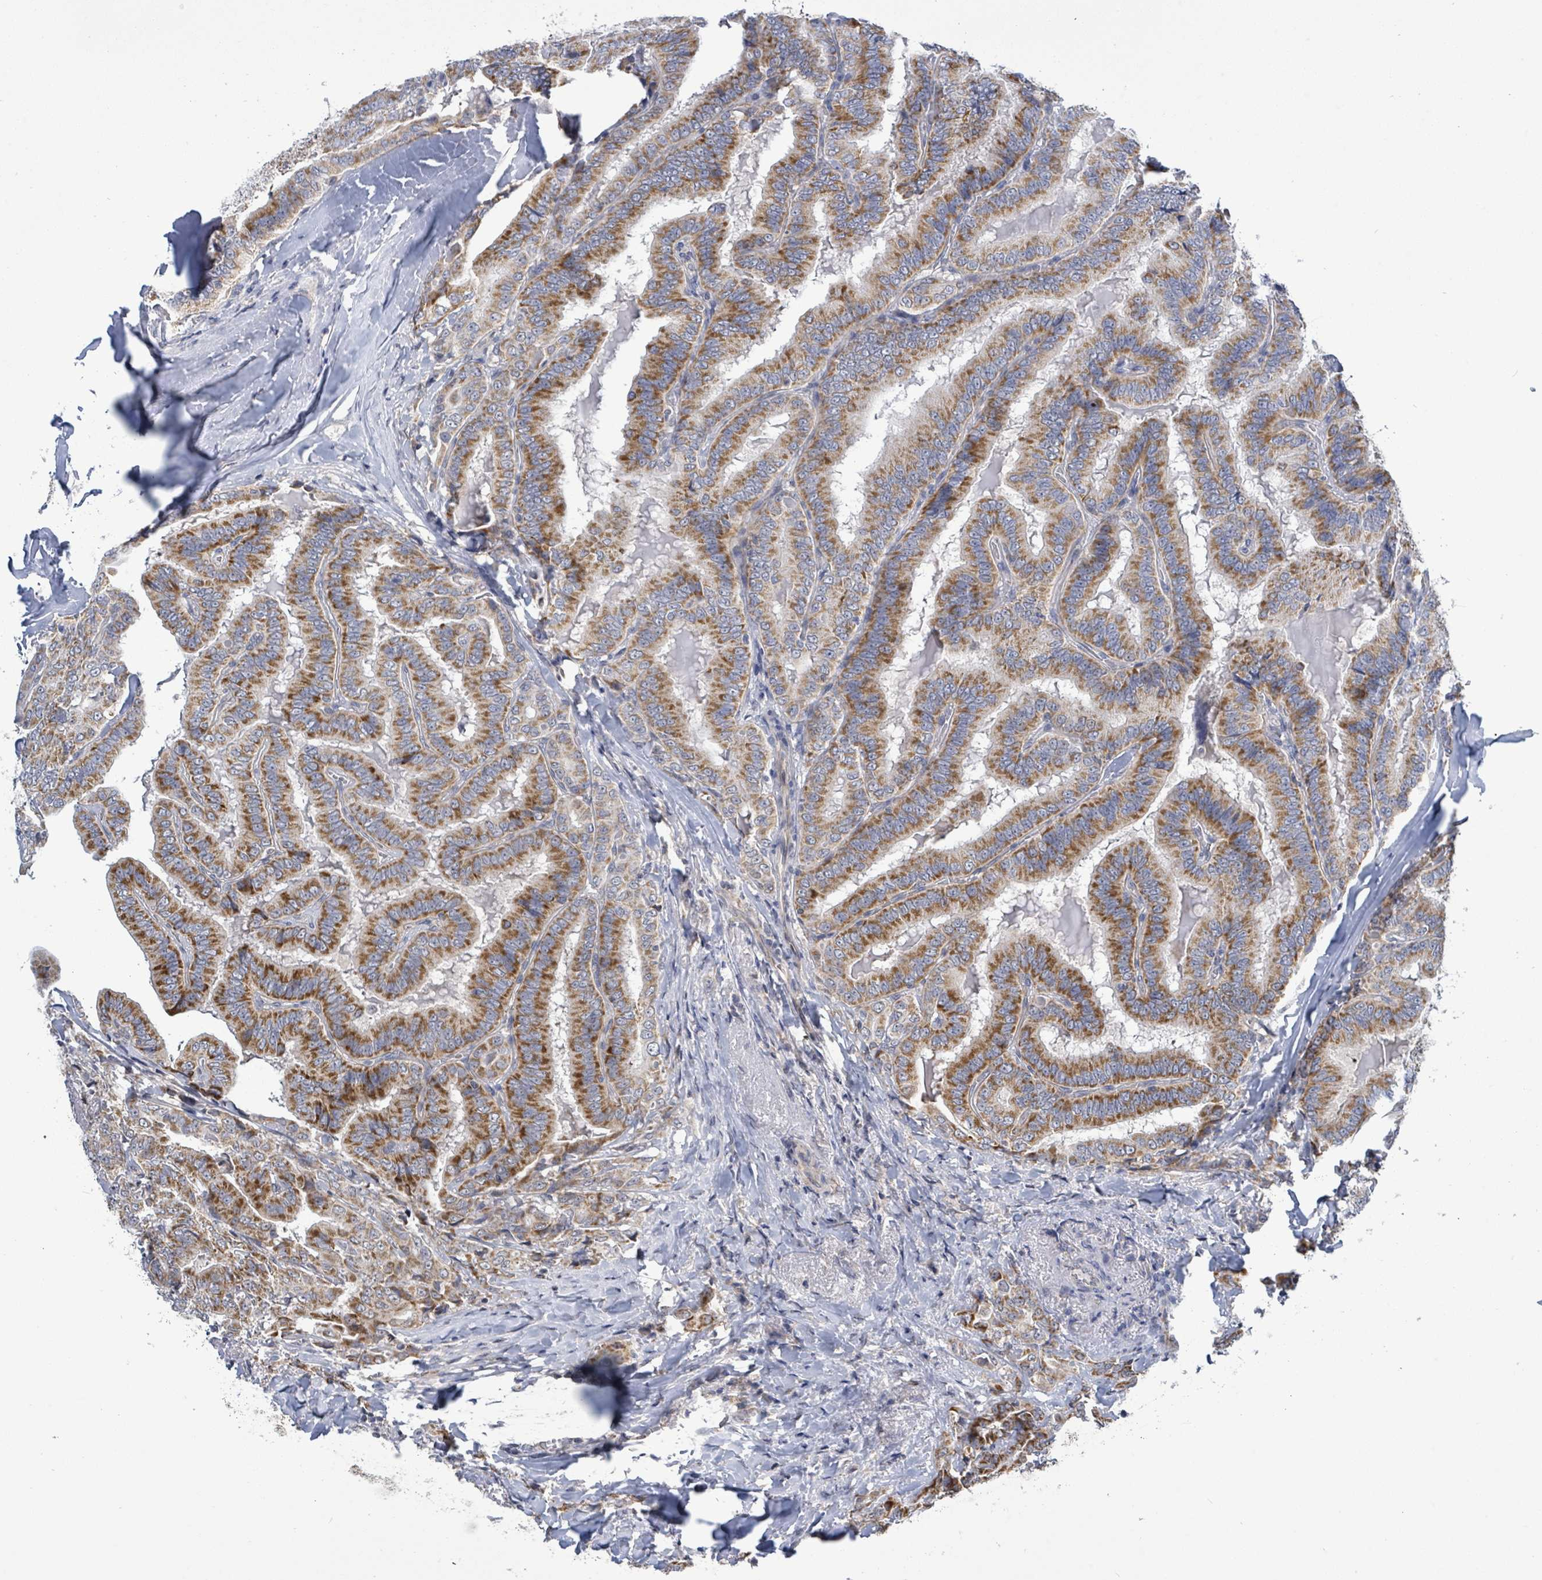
{"staining": {"intensity": "strong", "quantity": ">75%", "location": "cytoplasmic/membranous"}, "tissue": "thyroid cancer", "cell_type": "Tumor cells", "image_type": "cancer", "snomed": [{"axis": "morphology", "description": "Papillary adenocarcinoma, NOS"}, {"axis": "topography", "description": "Thyroid gland"}], "caption": "Tumor cells display high levels of strong cytoplasmic/membranous positivity in about >75% of cells in human thyroid cancer (papillary adenocarcinoma). The staining was performed using DAB (3,3'-diaminobenzidine) to visualize the protein expression in brown, while the nuclei were stained in blue with hematoxylin (Magnification: 20x).", "gene": "COQ10B", "patient": {"sex": "male", "age": 61}}